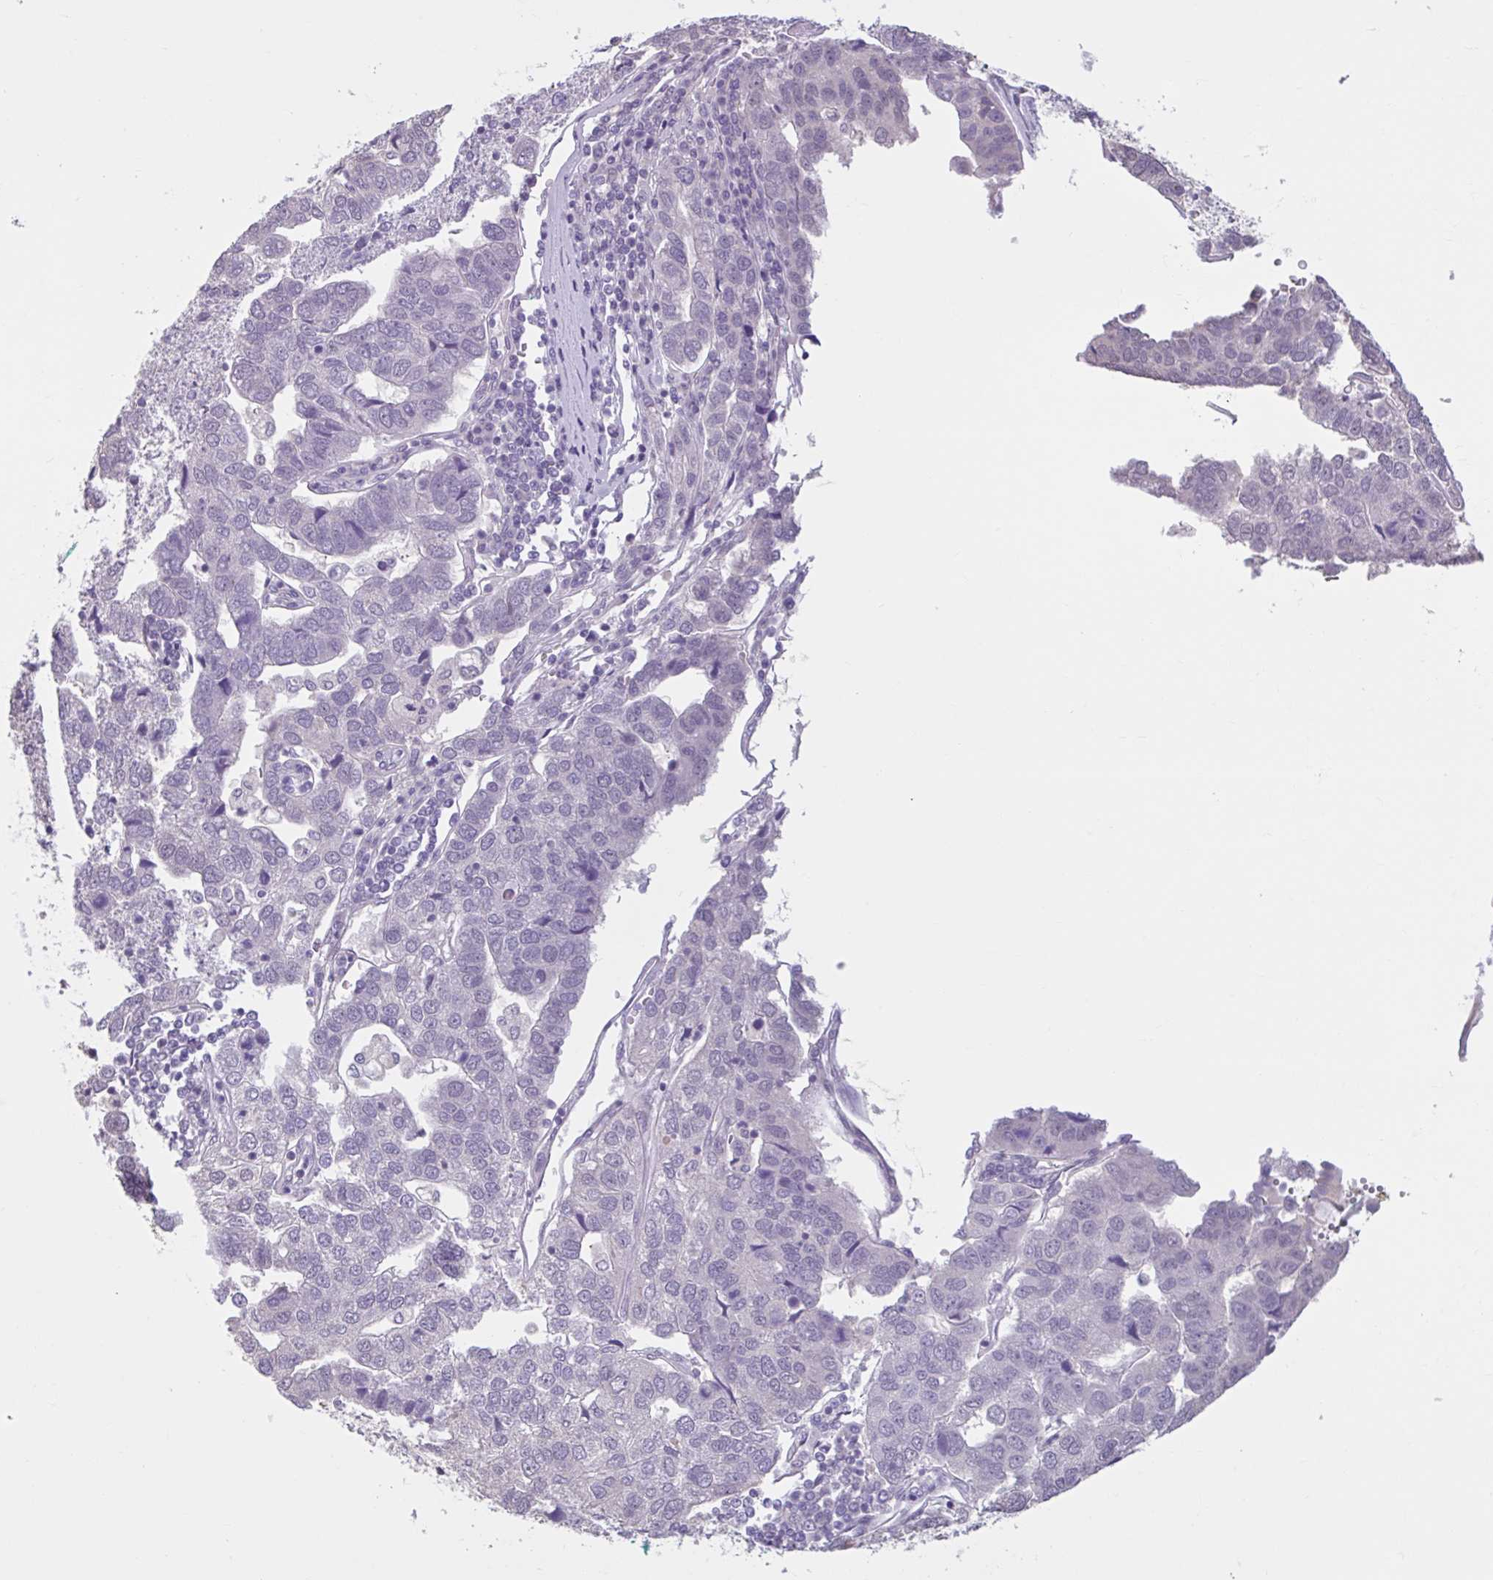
{"staining": {"intensity": "negative", "quantity": "none", "location": "none"}, "tissue": "pancreatic cancer", "cell_type": "Tumor cells", "image_type": "cancer", "snomed": [{"axis": "morphology", "description": "Adenocarcinoma, NOS"}, {"axis": "topography", "description": "Pancreas"}], "caption": "Tumor cells are negative for protein expression in human pancreatic cancer.", "gene": "CDH19", "patient": {"sex": "female", "age": 61}}